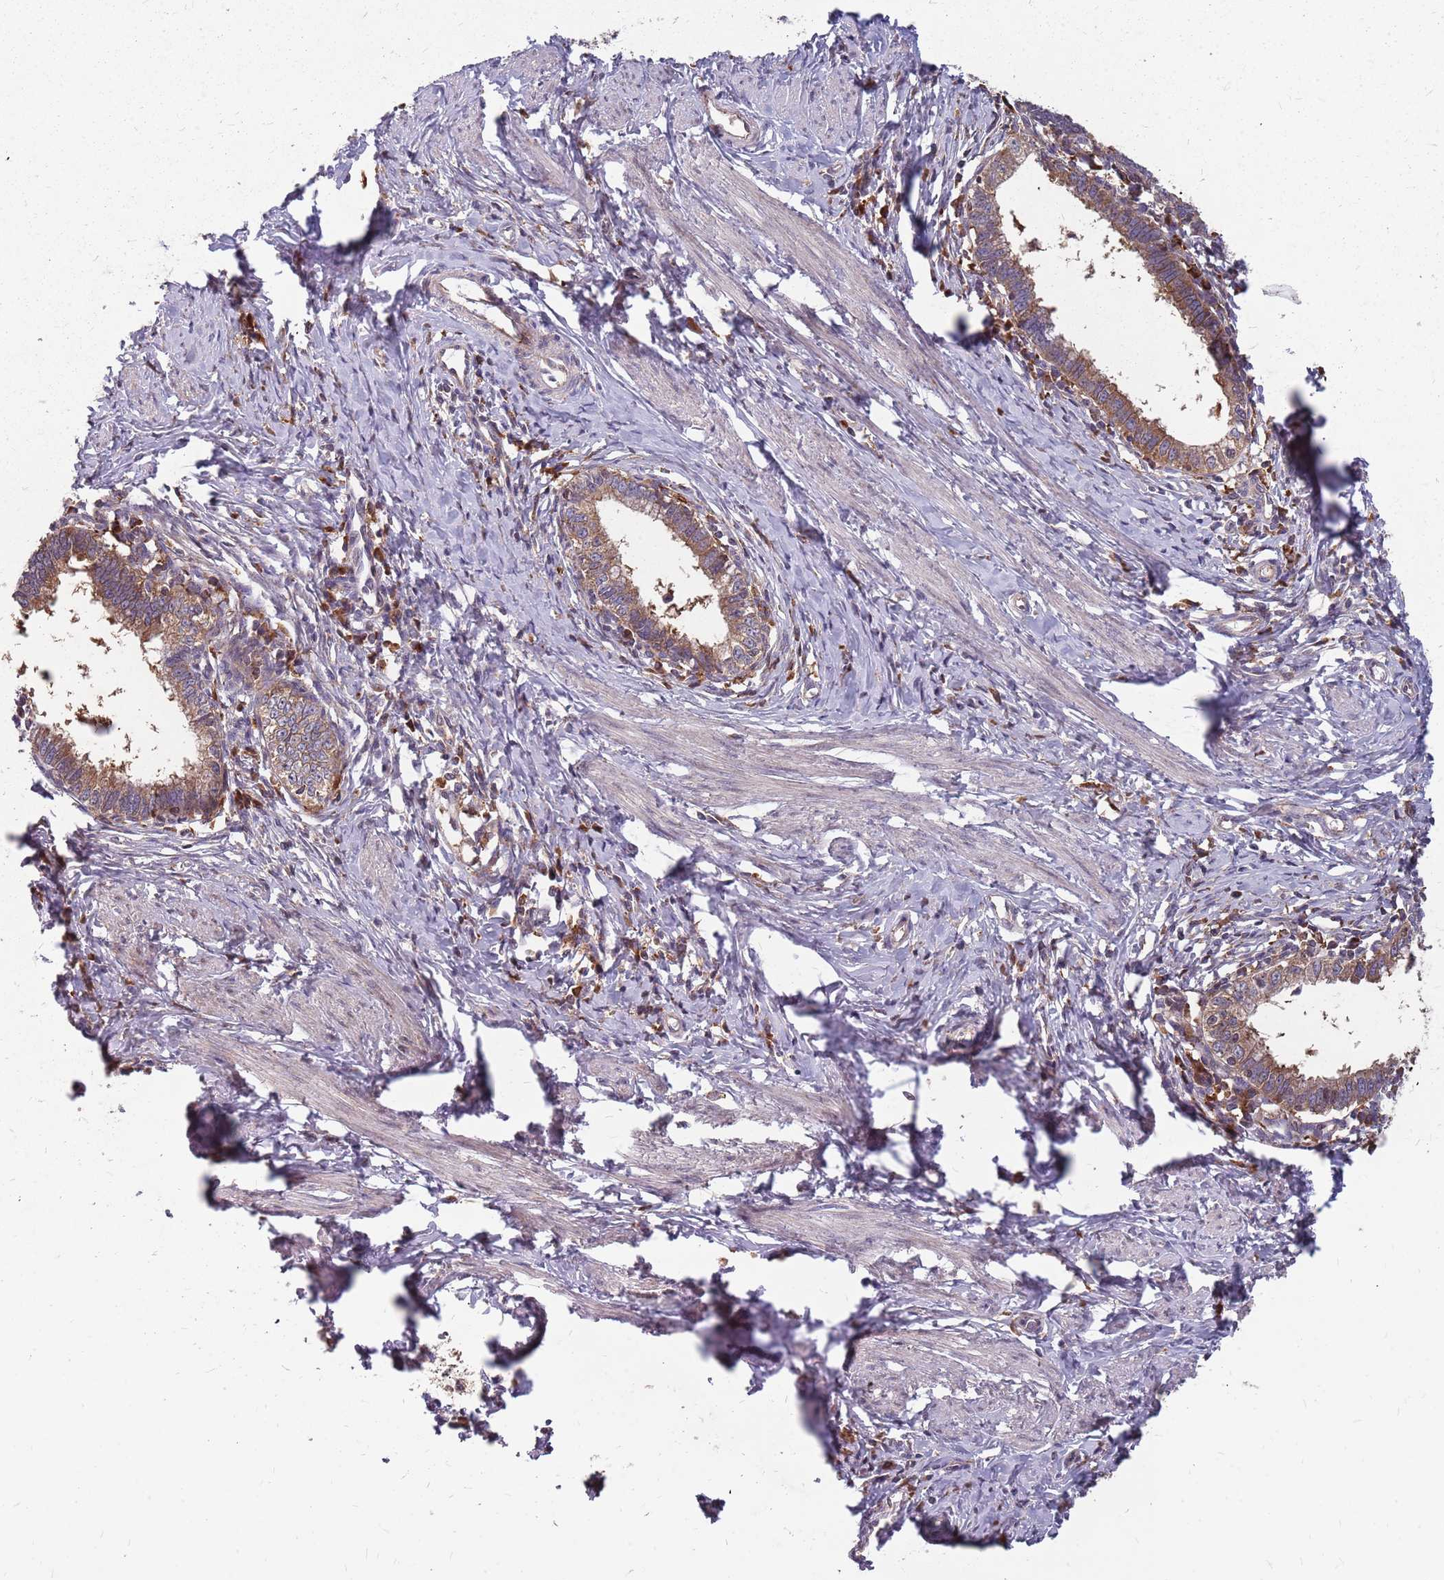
{"staining": {"intensity": "moderate", "quantity": ">75%", "location": "cytoplasmic/membranous"}, "tissue": "cervical cancer", "cell_type": "Tumor cells", "image_type": "cancer", "snomed": [{"axis": "morphology", "description": "Adenocarcinoma, NOS"}, {"axis": "topography", "description": "Cervix"}], "caption": "A micrograph of human cervical cancer stained for a protein displays moderate cytoplasmic/membranous brown staining in tumor cells. Using DAB (3,3'-diaminobenzidine) (brown) and hematoxylin (blue) stains, captured at high magnification using brightfield microscopy.", "gene": "NME4", "patient": {"sex": "female", "age": 36}}